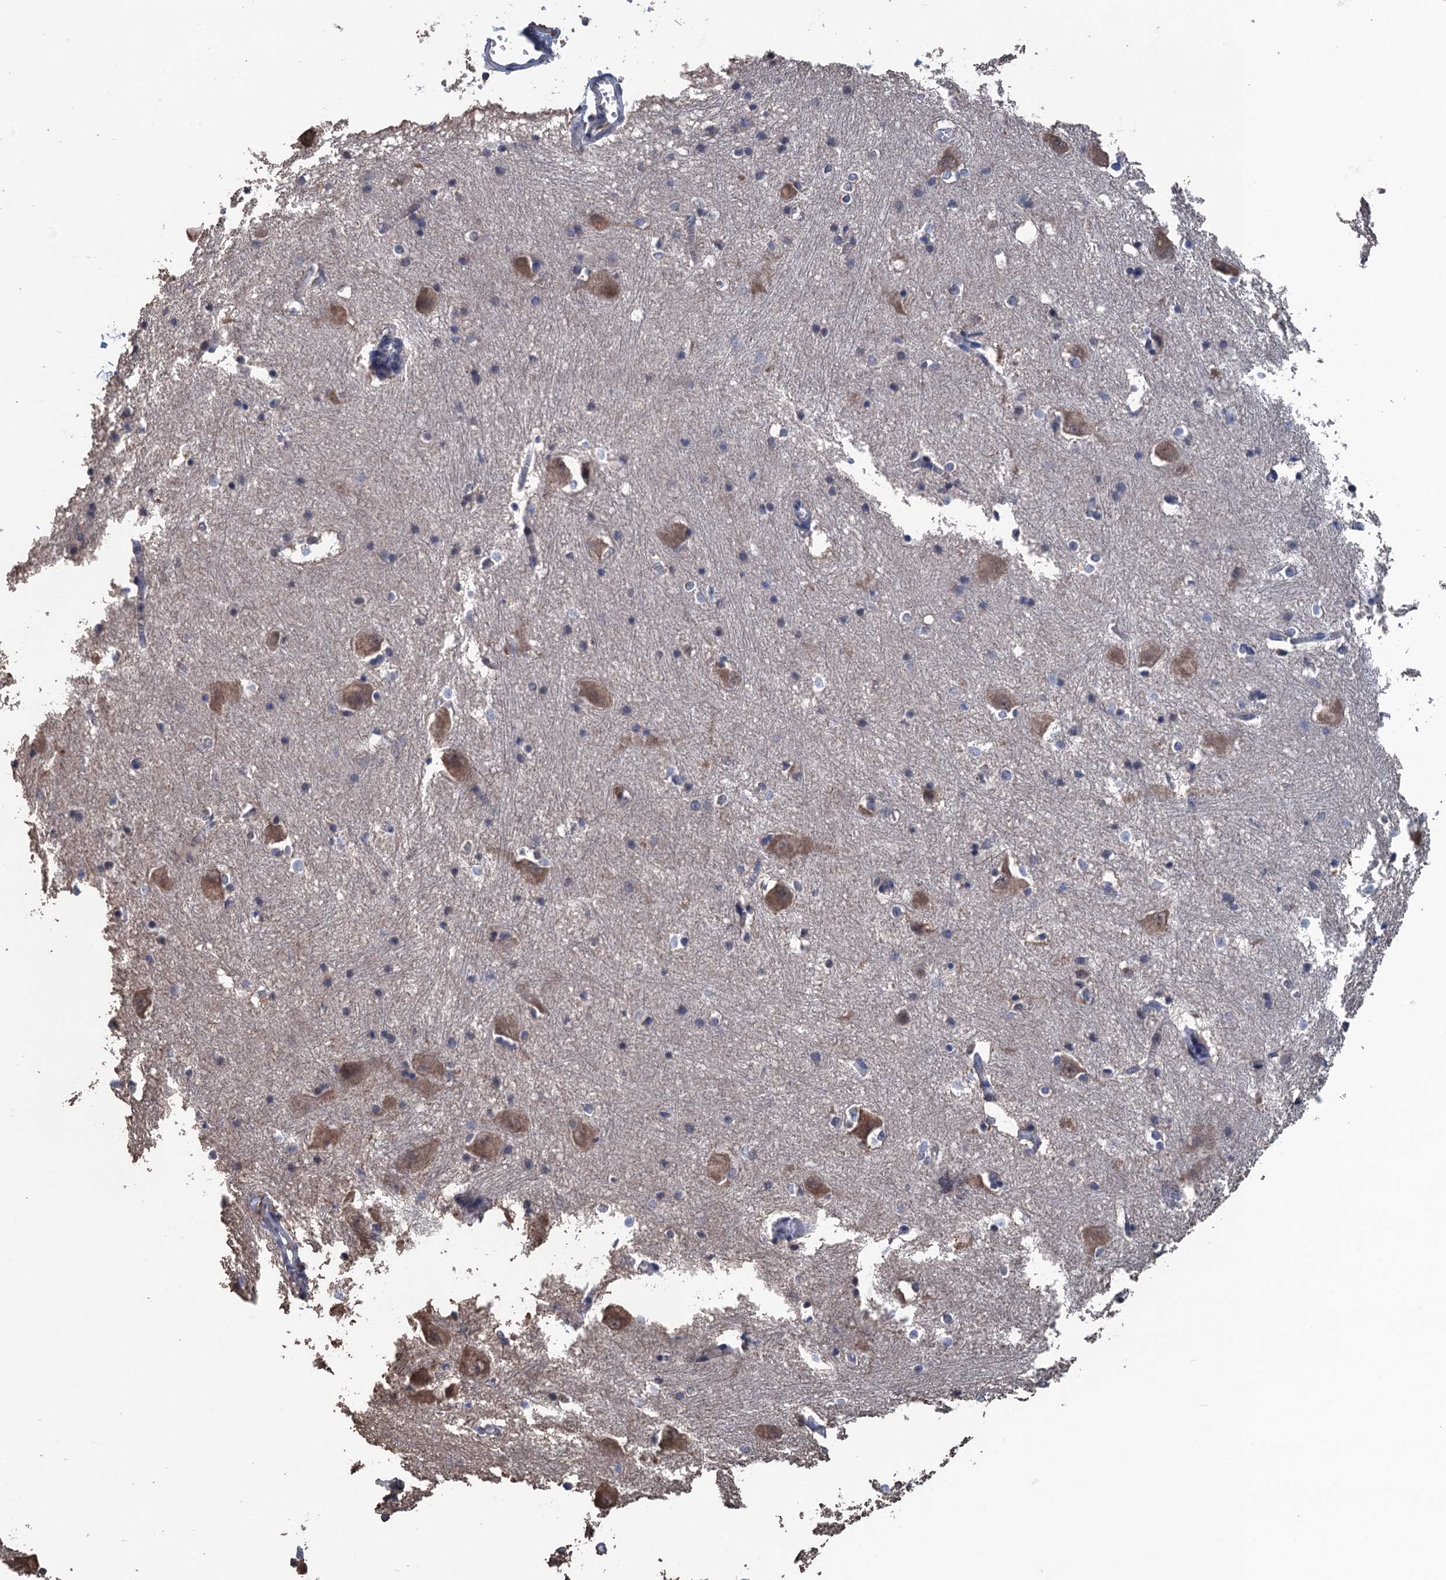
{"staining": {"intensity": "moderate", "quantity": "<25%", "location": "nuclear"}, "tissue": "caudate", "cell_type": "Glial cells", "image_type": "normal", "snomed": [{"axis": "morphology", "description": "Normal tissue, NOS"}, {"axis": "topography", "description": "Lateral ventricle wall"}], "caption": "An immunohistochemistry (IHC) histopathology image of unremarkable tissue is shown. Protein staining in brown highlights moderate nuclear positivity in caudate within glial cells.", "gene": "ART5", "patient": {"sex": "male", "age": 37}}